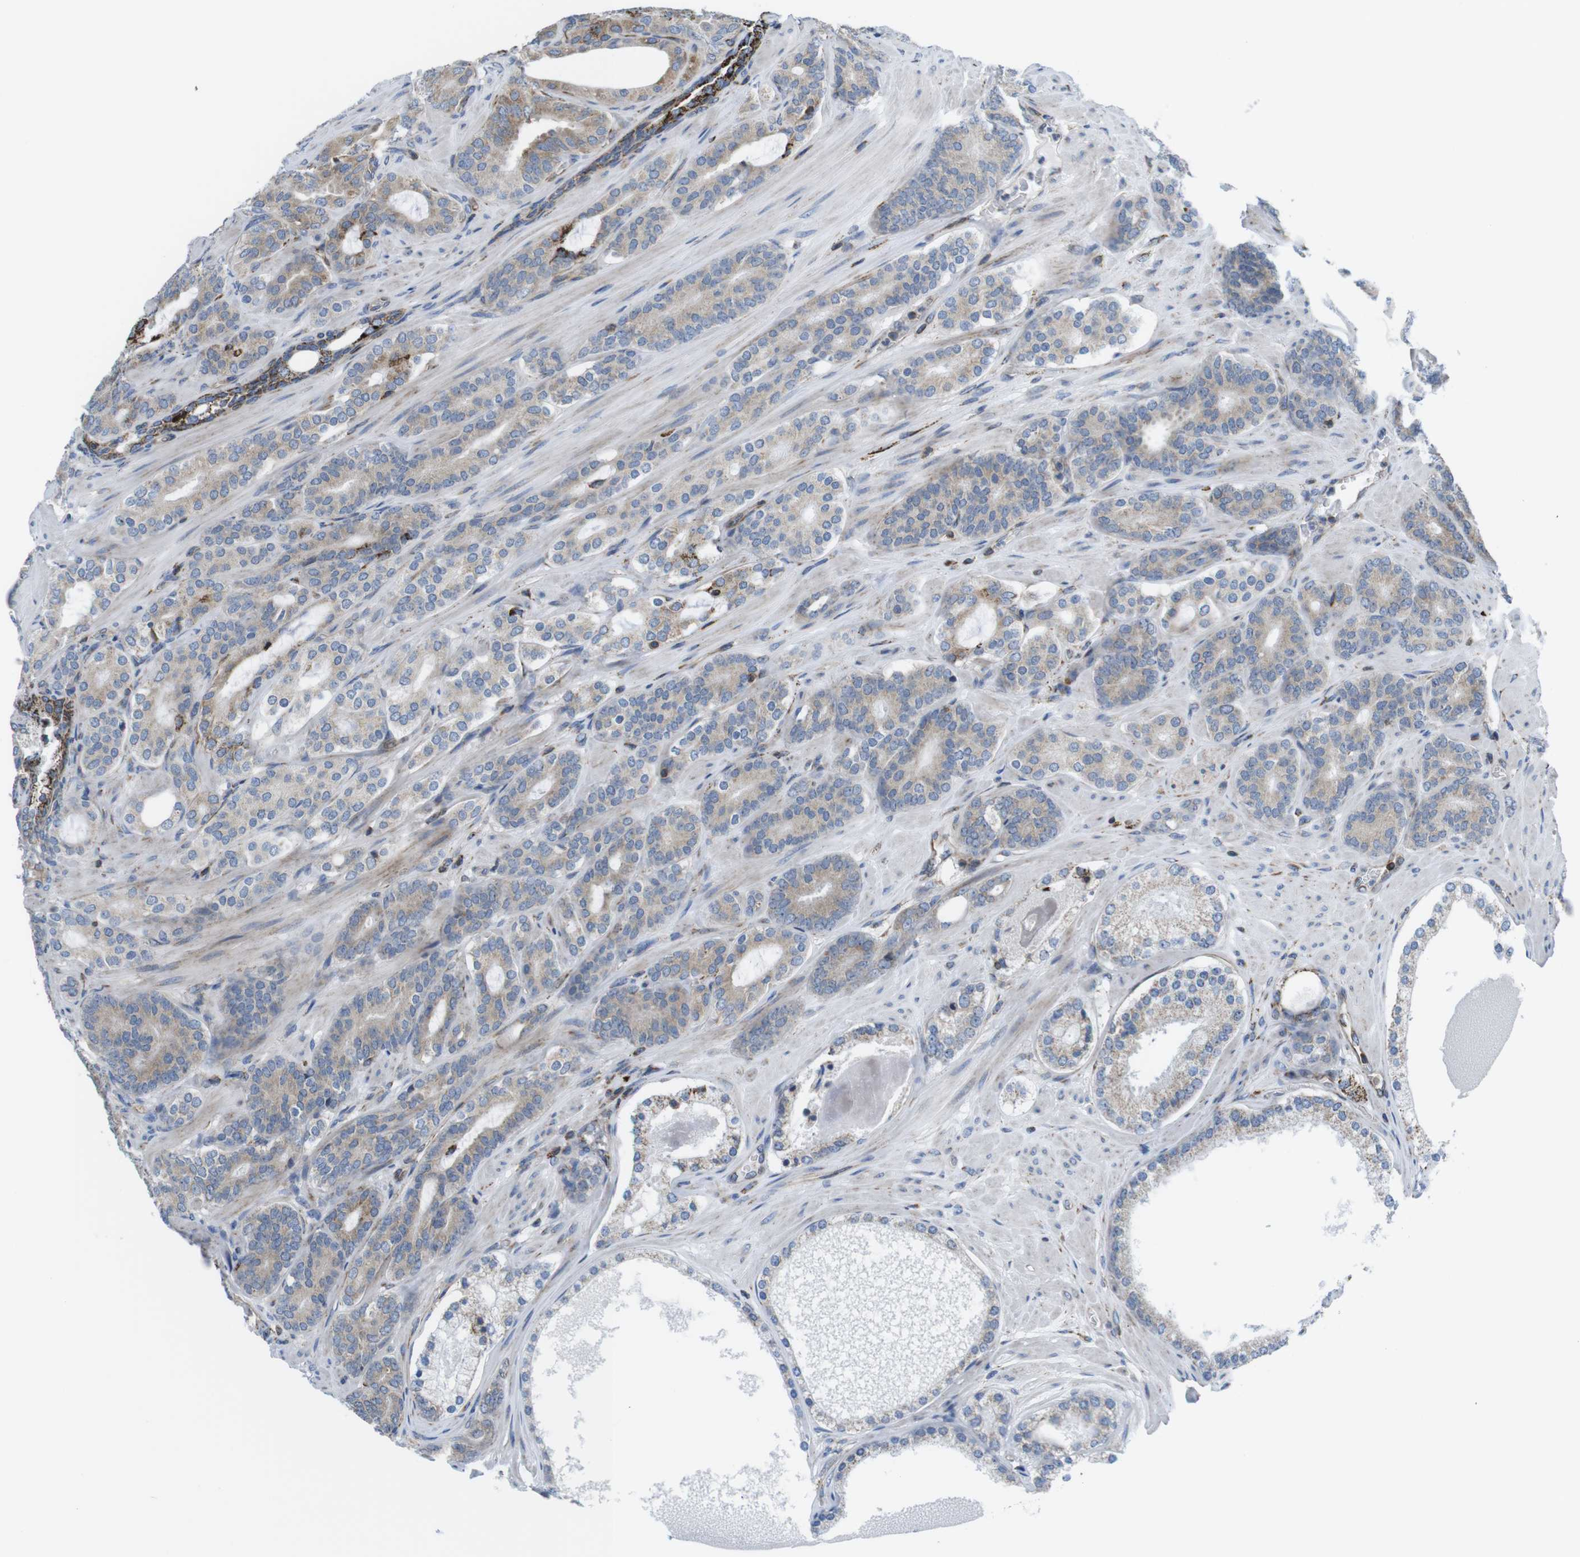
{"staining": {"intensity": "negative", "quantity": "none", "location": "none"}, "tissue": "prostate cancer", "cell_type": "Tumor cells", "image_type": "cancer", "snomed": [{"axis": "morphology", "description": "Adenocarcinoma, Low grade"}, {"axis": "topography", "description": "Prostate"}], "caption": "A high-resolution micrograph shows immunohistochemistry staining of prostate adenocarcinoma (low-grade), which exhibits no significant staining in tumor cells.", "gene": "KCNE3", "patient": {"sex": "male", "age": 63}}